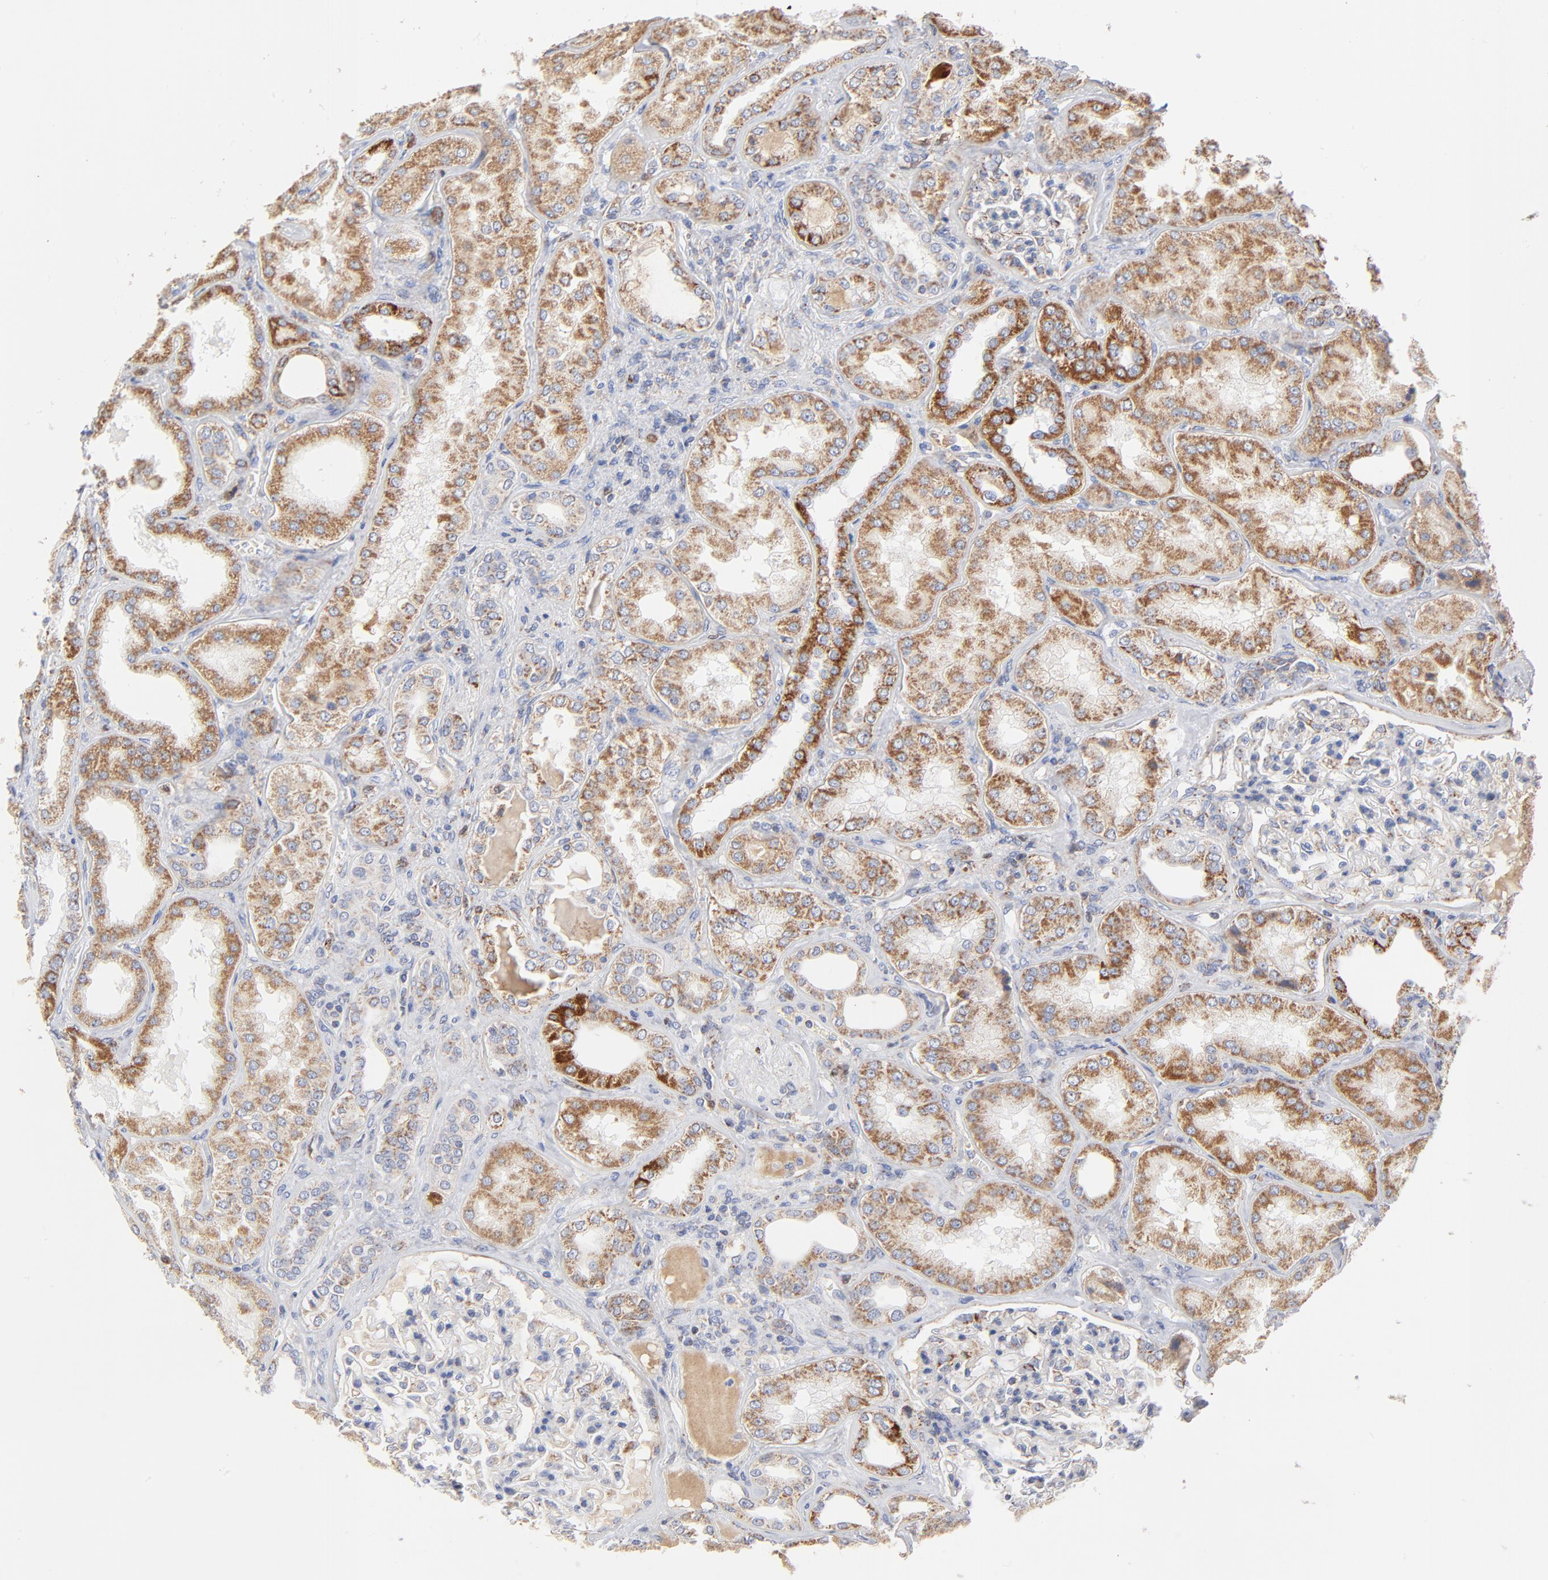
{"staining": {"intensity": "moderate", "quantity": "<25%", "location": "cytoplasmic/membranous"}, "tissue": "kidney", "cell_type": "Cells in glomeruli", "image_type": "normal", "snomed": [{"axis": "morphology", "description": "Normal tissue, NOS"}, {"axis": "topography", "description": "Kidney"}], "caption": "This histopathology image shows immunohistochemistry (IHC) staining of normal kidney, with low moderate cytoplasmic/membranous positivity in approximately <25% of cells in glomeruli.", "gene": "DIABLO", "patient": {"sex": "female", "age": 56}}